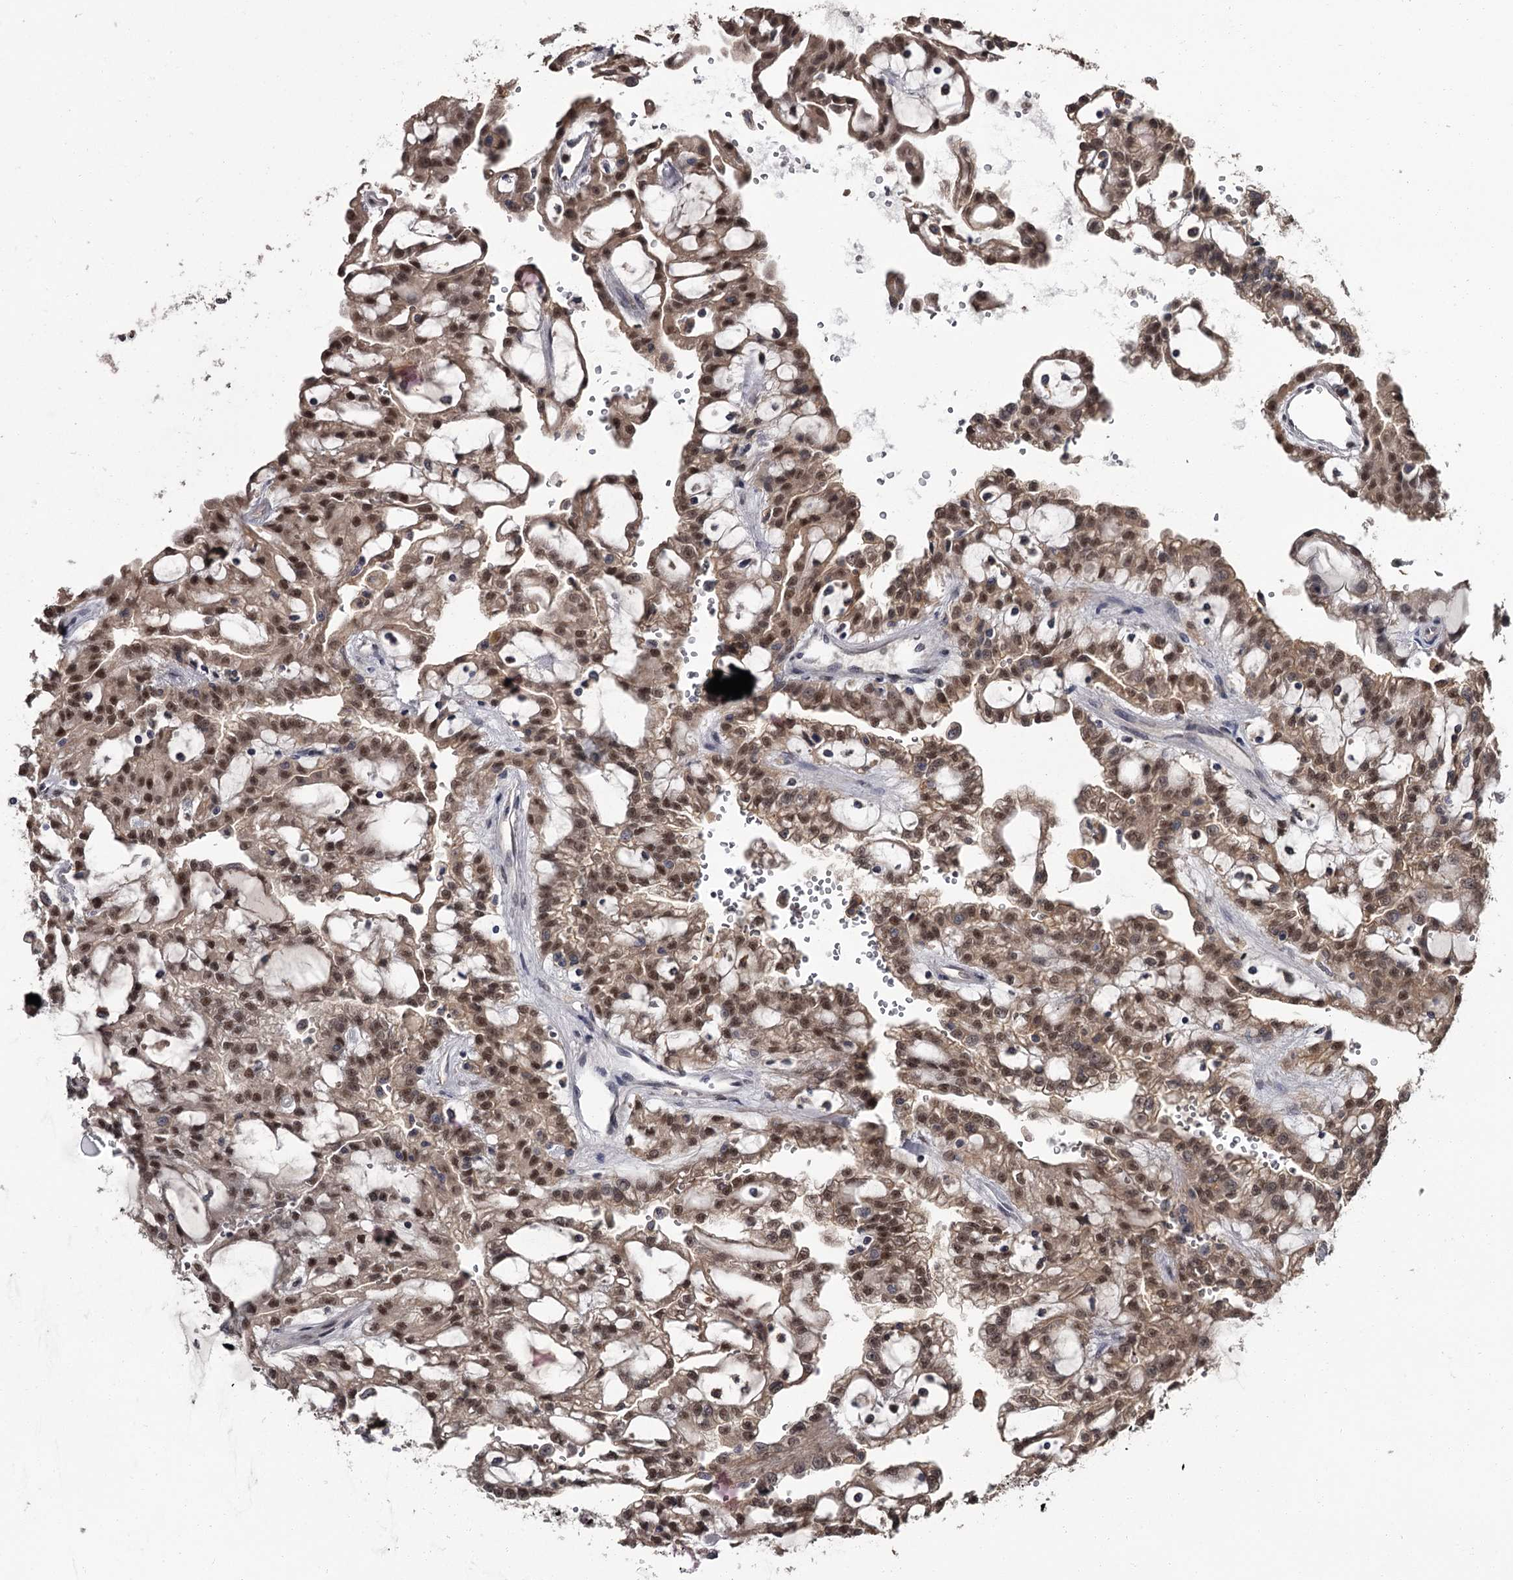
{"staining": {"intensity": "moderate", "quantity": ">75%", "location": "cytoplasmic/membranous,nuclear"}, "tissue": "renal cancer", "cell_type": "Tumor cells", "image_type": "cancer", "snomed": [{"axis": "morphology", "description": "Adenocarcinoma, NOS"}, {"axis": "topography", "description": "Kidney"}], "caption": "Immunohistochemistry (IHC) of human adenocarcinoma (renal) shows medium levels of moderate cytoplasmic/membranous and nuclear positivity in about >75% of tumor cells.", "gene": "PRPF40B", "patient": {"sex": "male", "age": 63}}